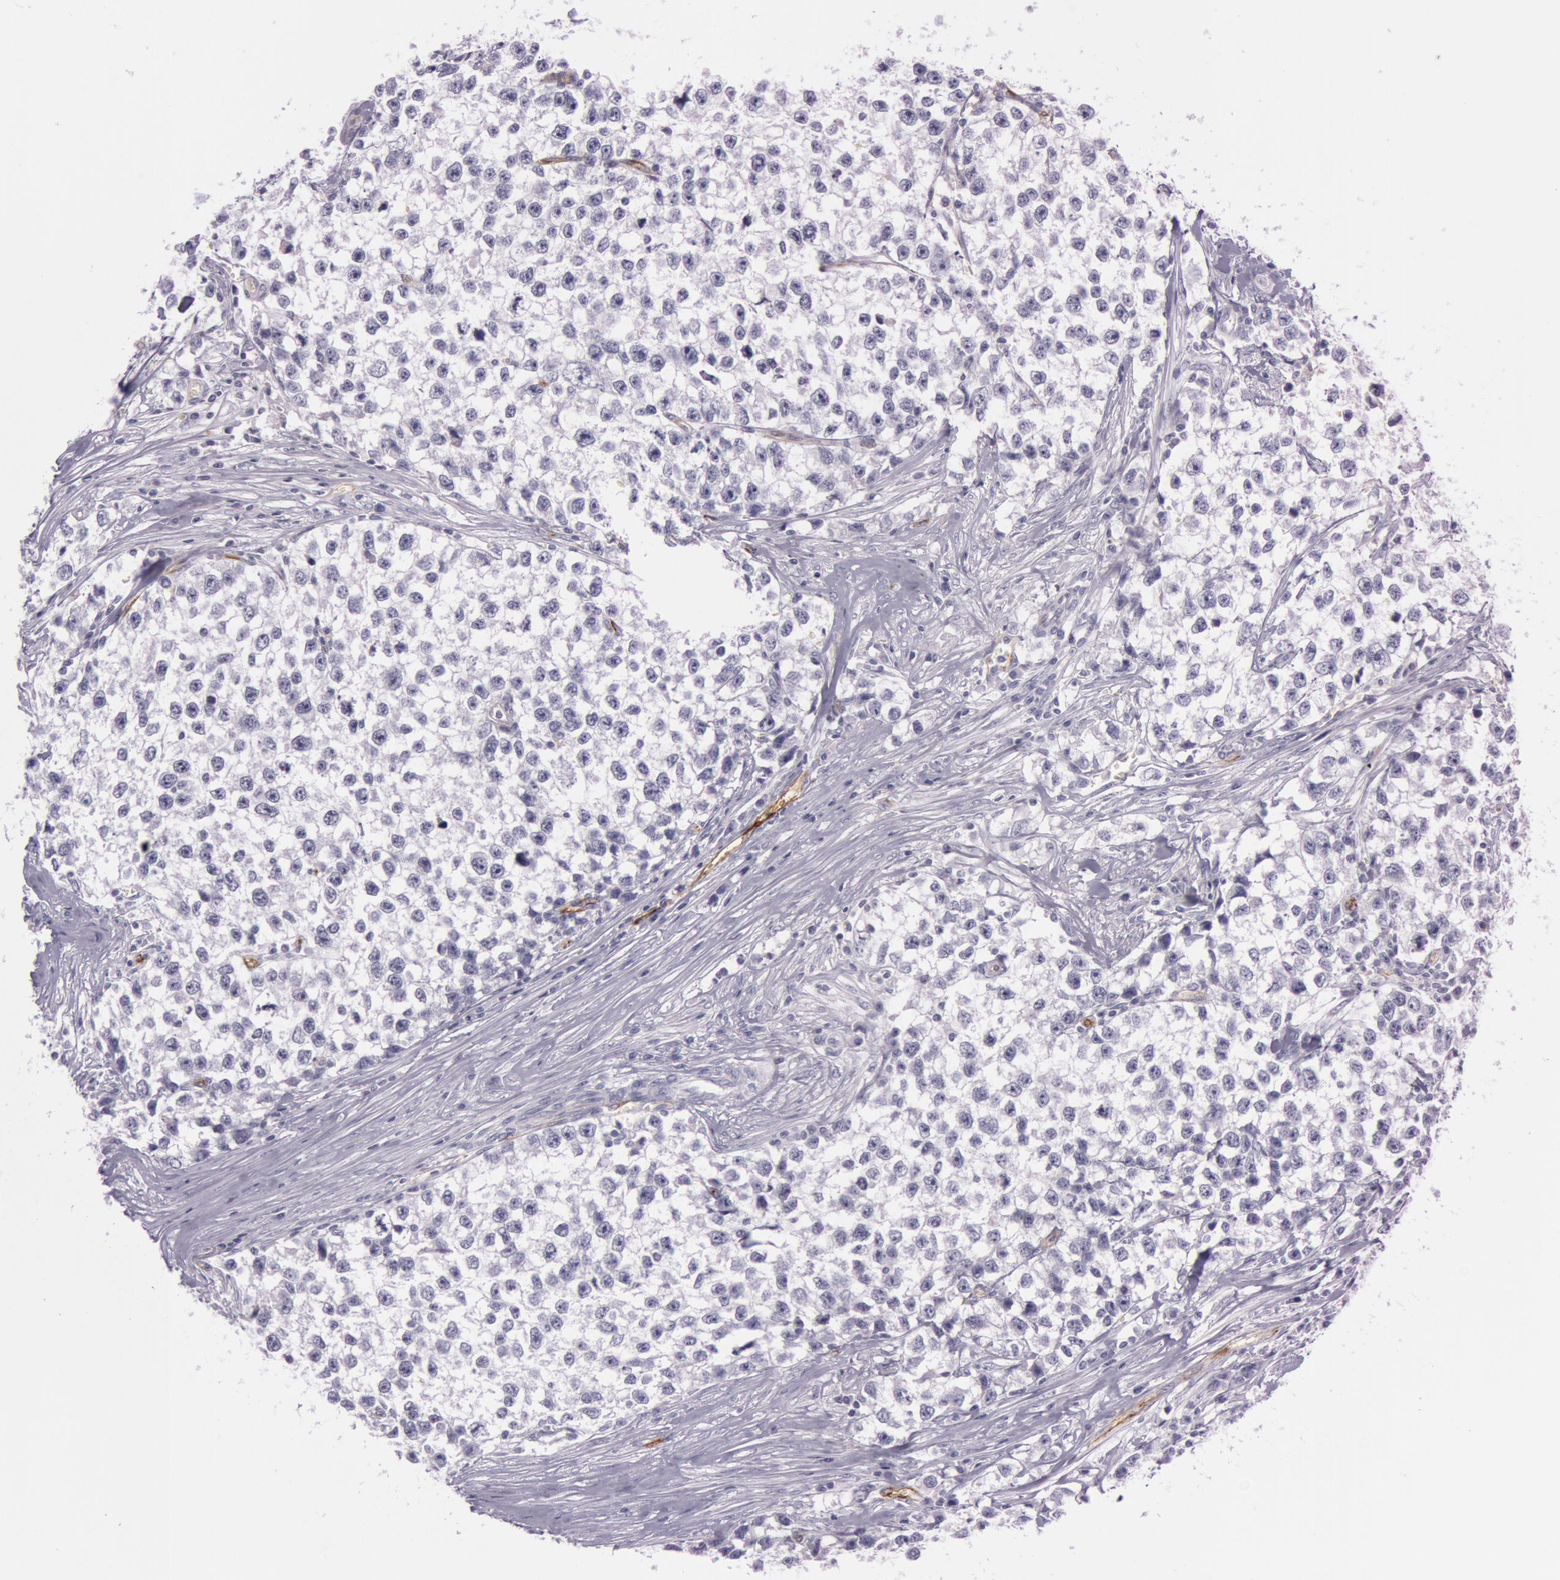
{"staining": {"intensity": "negative", "quantity": "none", "location": "none"}, "tissue": "testis cancer", "cell_type": "Tumor cells", "image_type": "cancer", "snomed": [{"axis": "morphology", "description": "Seminoma, NOS"}, {"axis": "morphology", "description": "Carcinoma, Embryonal, NOS"}, {"axis": "topography", "description": "Testis"}], "caption": "High magnification brightfield microscopy of testis cancer (embryonal carcinoma) stained with DAB (brown) and counterstained with hematoxylin (blue): tumor cells show no significant expression.", "gene": "FOLH1", "patient": {"sex": "male", "age": 30}}